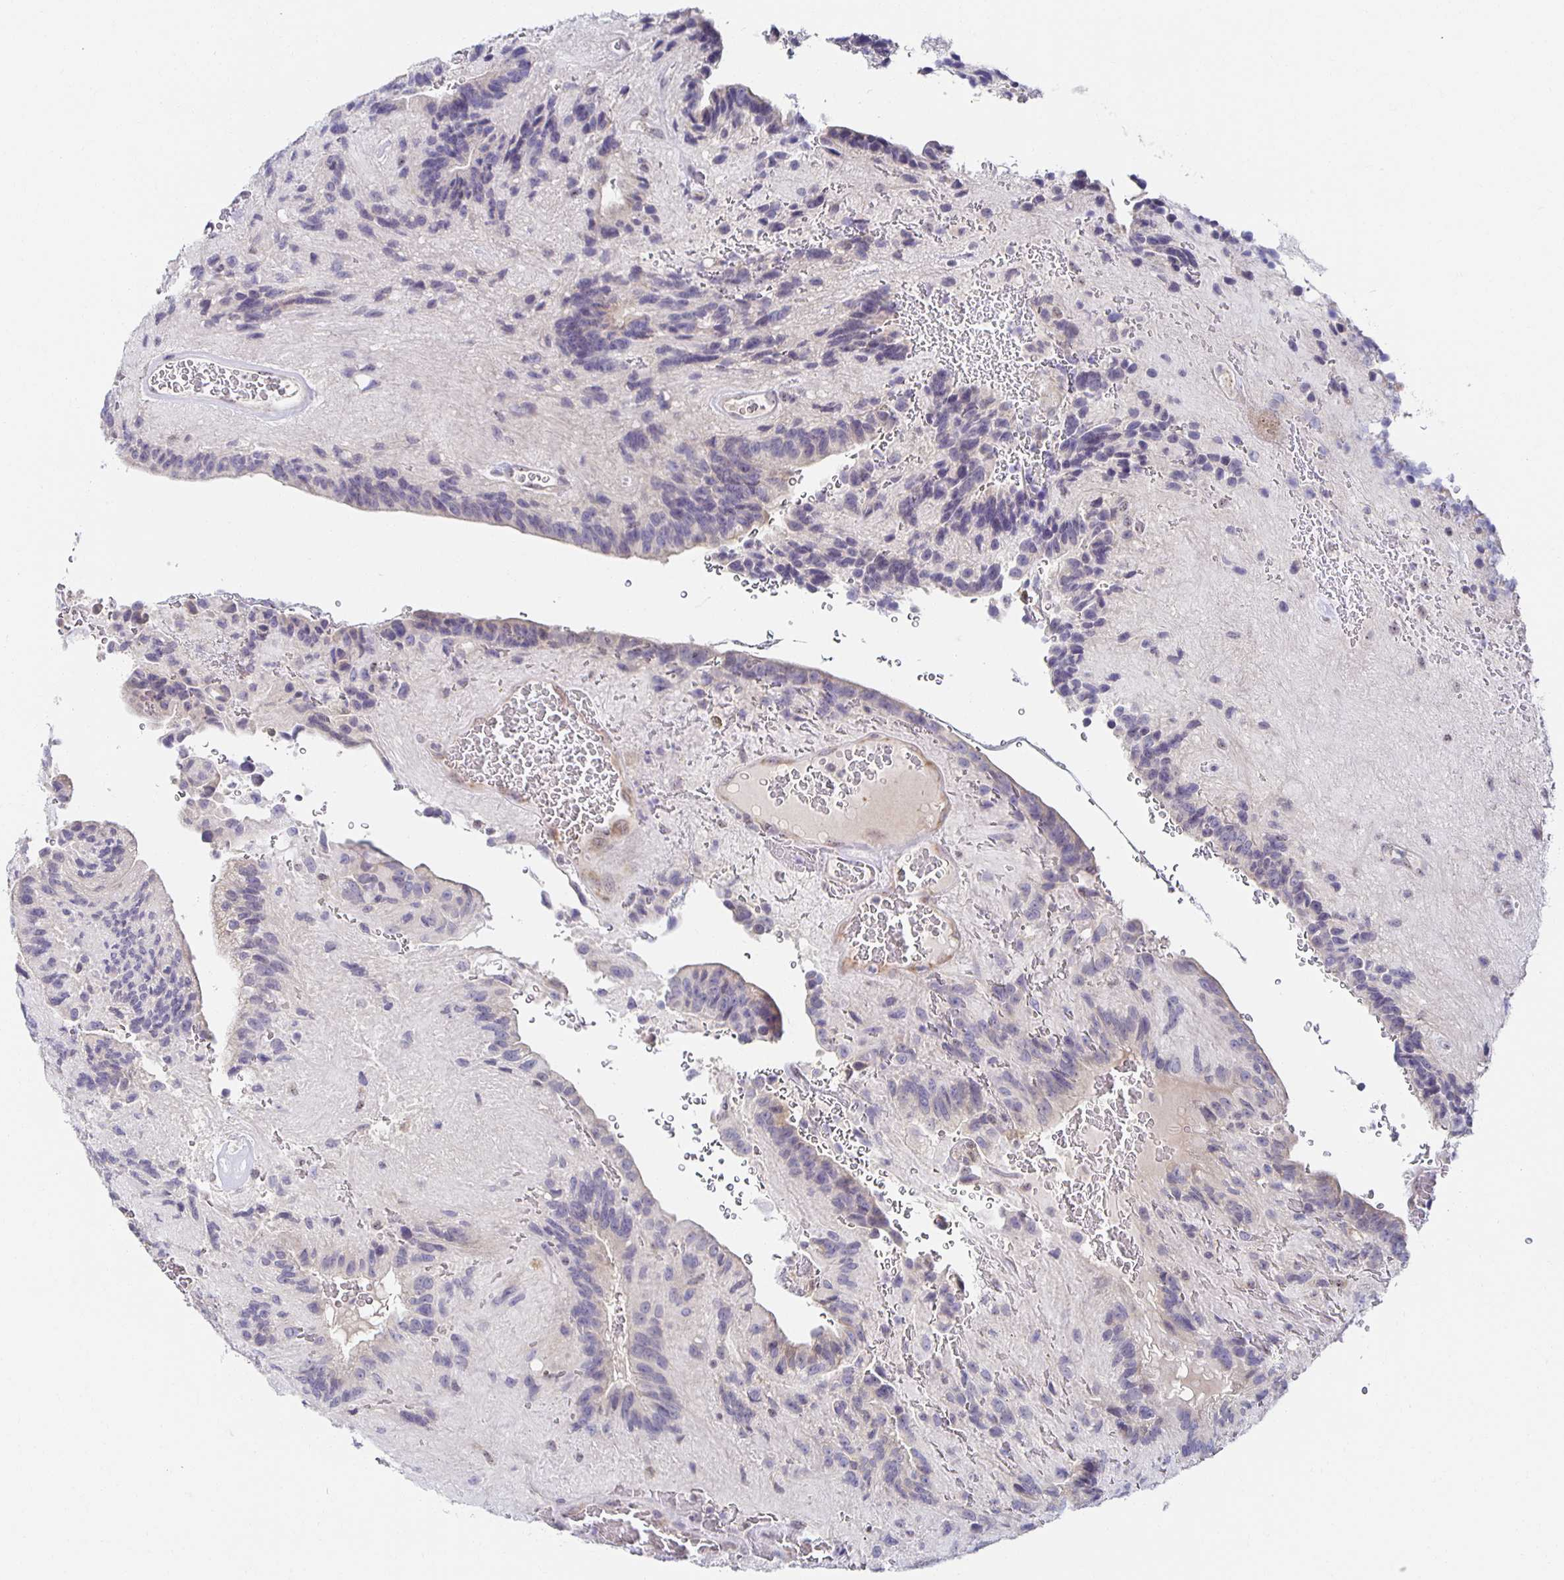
{"staining": {"intensity": "negative", "quantity": "none", "location": "none"}, "tissue": "glioma", "cell_type": "Tumor cells", "image_type": "cancer", "snomed": [{"axis": "morphology", "description": "Glioma, malignant, Low grade"}, {"axis": "topography", "description": "Brain"}], "caption": "Tumor cells are negative for brown protein staining in glioma.", "gene": "BAD", "patient": {"sex": "male", "age": 31}}